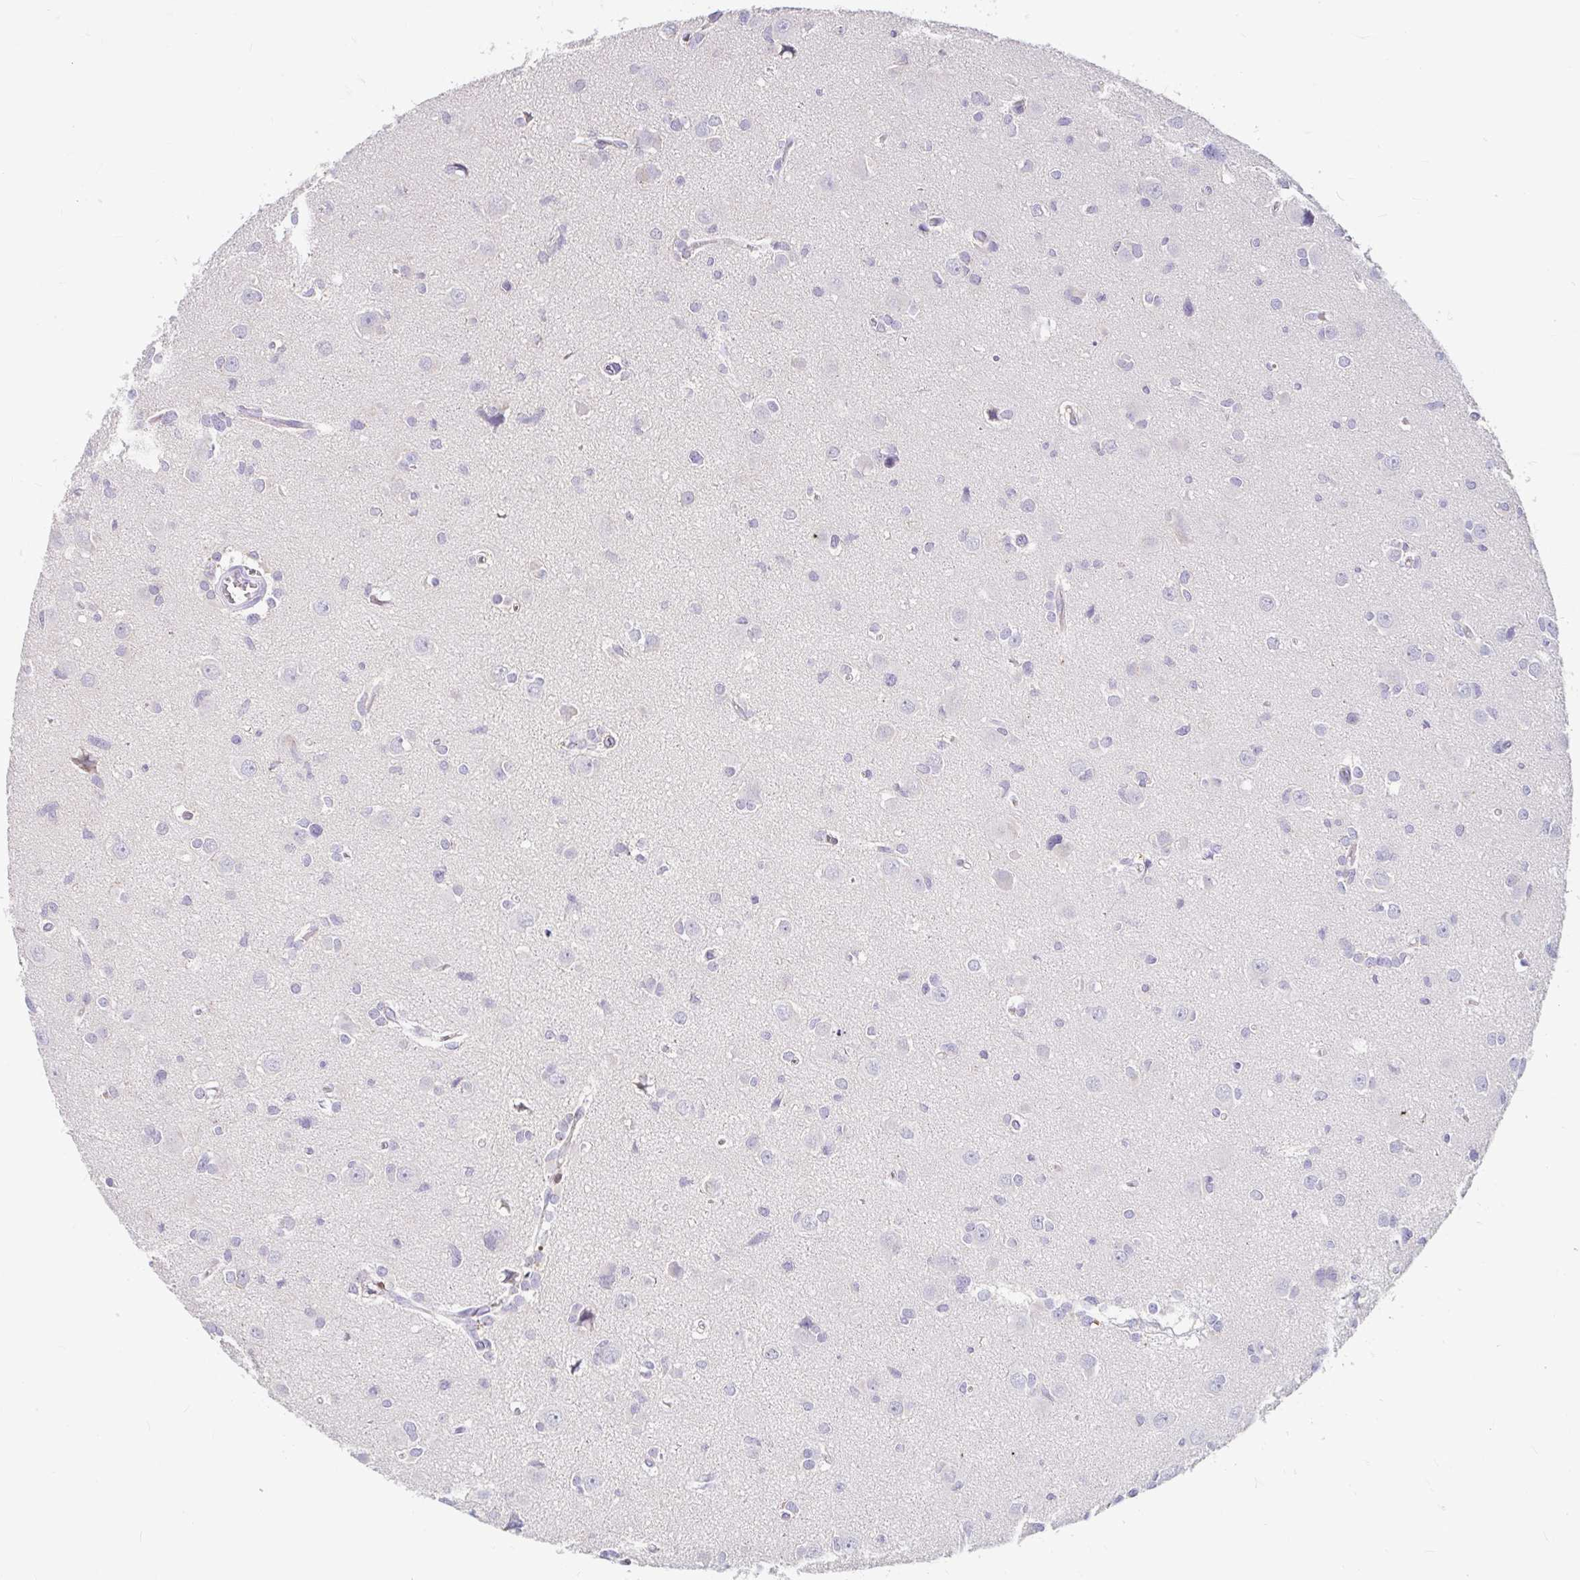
{"staining": {"intensity": "negative", "quantity": "none", "location": "none"}, "tissue": "glioma", "cell_type": "Tumor cells", "image_type": "cancer", "snomed": [{"axis": "morphology", "description": "Glioma, malignant, High grade"}, {"axis": "topography", "description": "Brain"}], "caption": "High magnification brightfield microscopy of glioma stained with DAB (brown) and counterstained with hematoxylin (blue): tumor cells show no significant expression.", "gene": "ADH1A", "patient": {"sex": "male", "age": 23}}